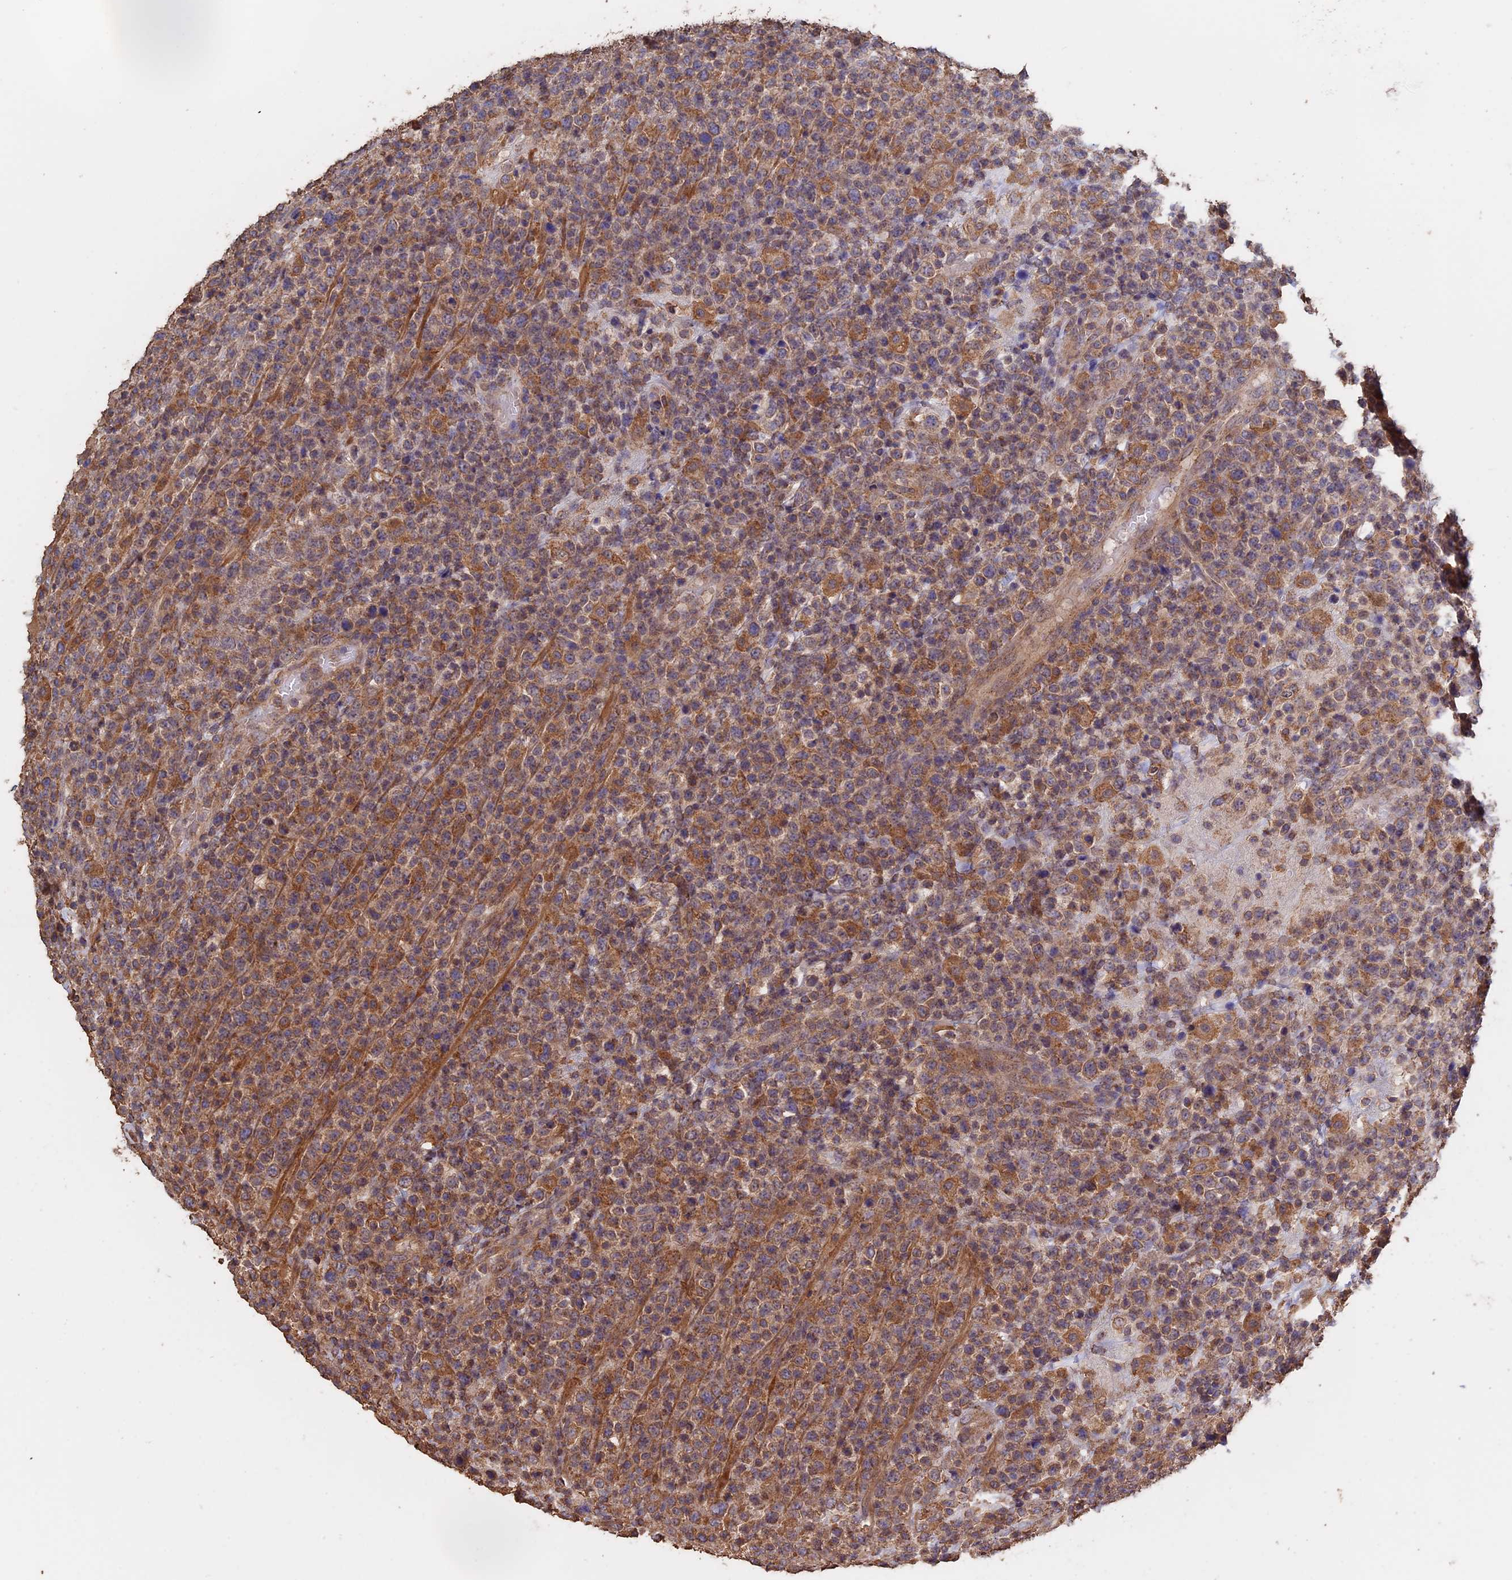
{"staining": {"intensity": "weak", "quantity": ">75%", "location": "cytoplasmic/membranous"}, "tissue": "lymphoma", "cell_type": "Tumor cells", "image_type": "cancer", "snomed": [{"axis": "morphology", "description": "Malignant lymphoma, non-Hodgkin's type, High grade"}, {"axis": "topography", "description": "Colon"}], "caption": "Immunohistochemical staining of human lymphoma exhibits low levels of weak cytoplasmic/membranous expression in about >75% of tumor cells.", "gene": "PIGQ", "patient": {"sex": "female", "age": 53}}